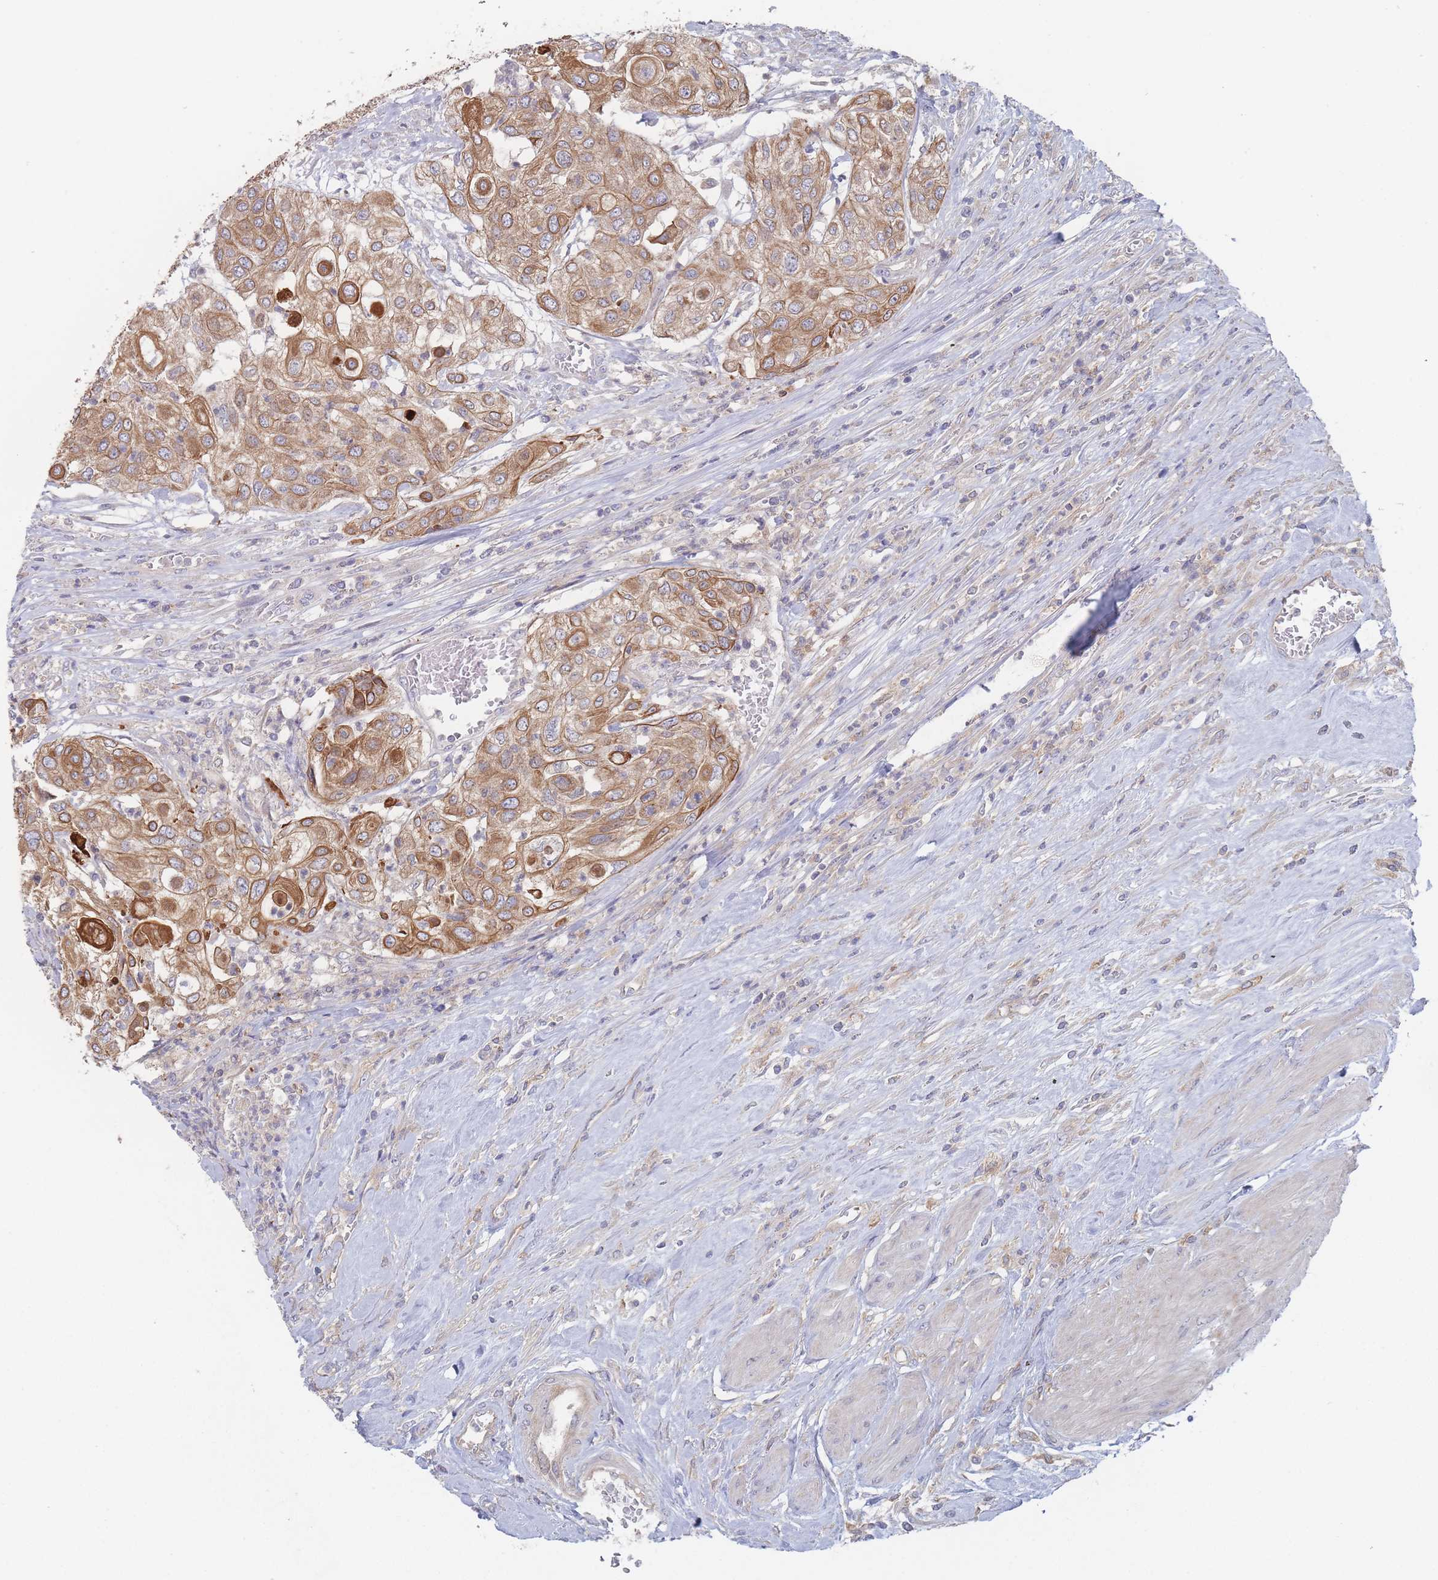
{"staining": {"intensity": "moderate", "quantity": ">75%", "location": "cytoplasmic/membranous"}, "tissue": "urothelial cancer", "cell_type": "Tumor cells", "image_type": "cancer", "snomed": [{"axis": "morphology", "description": "Urothelial carcinoma, High grade"}, {"axis": "topography", "description": "Urinary bladder"}], "caption": "A brown stain highlights moderate cytoplasmic/membranous staining of a protein in human high-grade urothelial carcinoma tumor cells.", "gene": "EFCC1", "patient": {"sex": "female", "age": 79}}